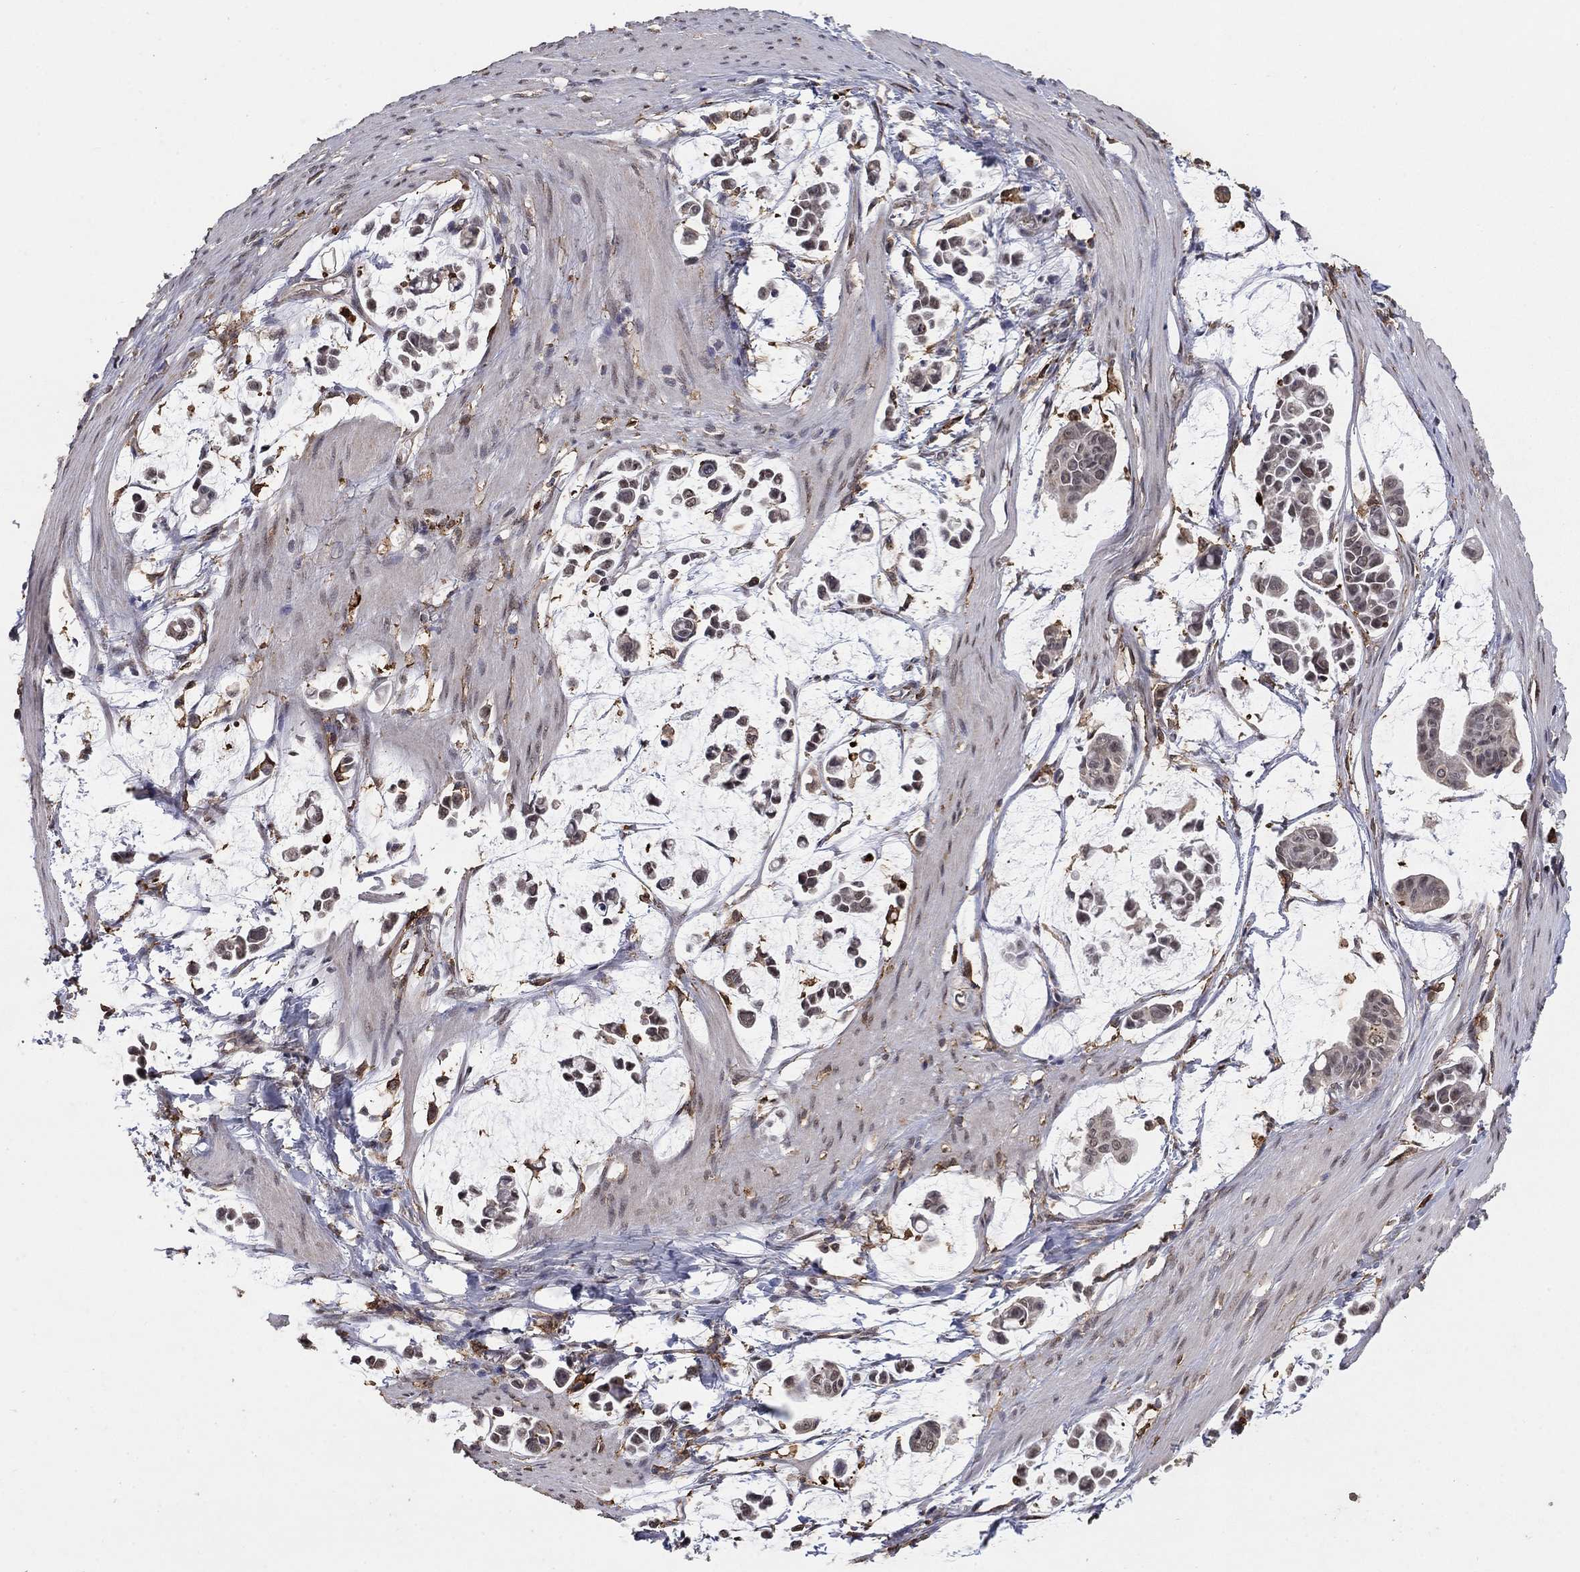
{"staining": {"intensity": "negative", "quantity": "none", "location": "none"}, "tissue": "stomach cancer", "cell_type": "Tumor cells", "image_type": "cancer", "snomed": [{"axis": "morphology", "description": "Adenocarcinoma, NOS"}, {"axis": "topography", "description": "Stomach"}], "caption": "An immunohistochemistry micrograph of stomach cancer is shown. There is no staining in tumor cells of stomach cancer.", "gene": "GRIA3", "patient": {"sex": "male", "age": 82}}